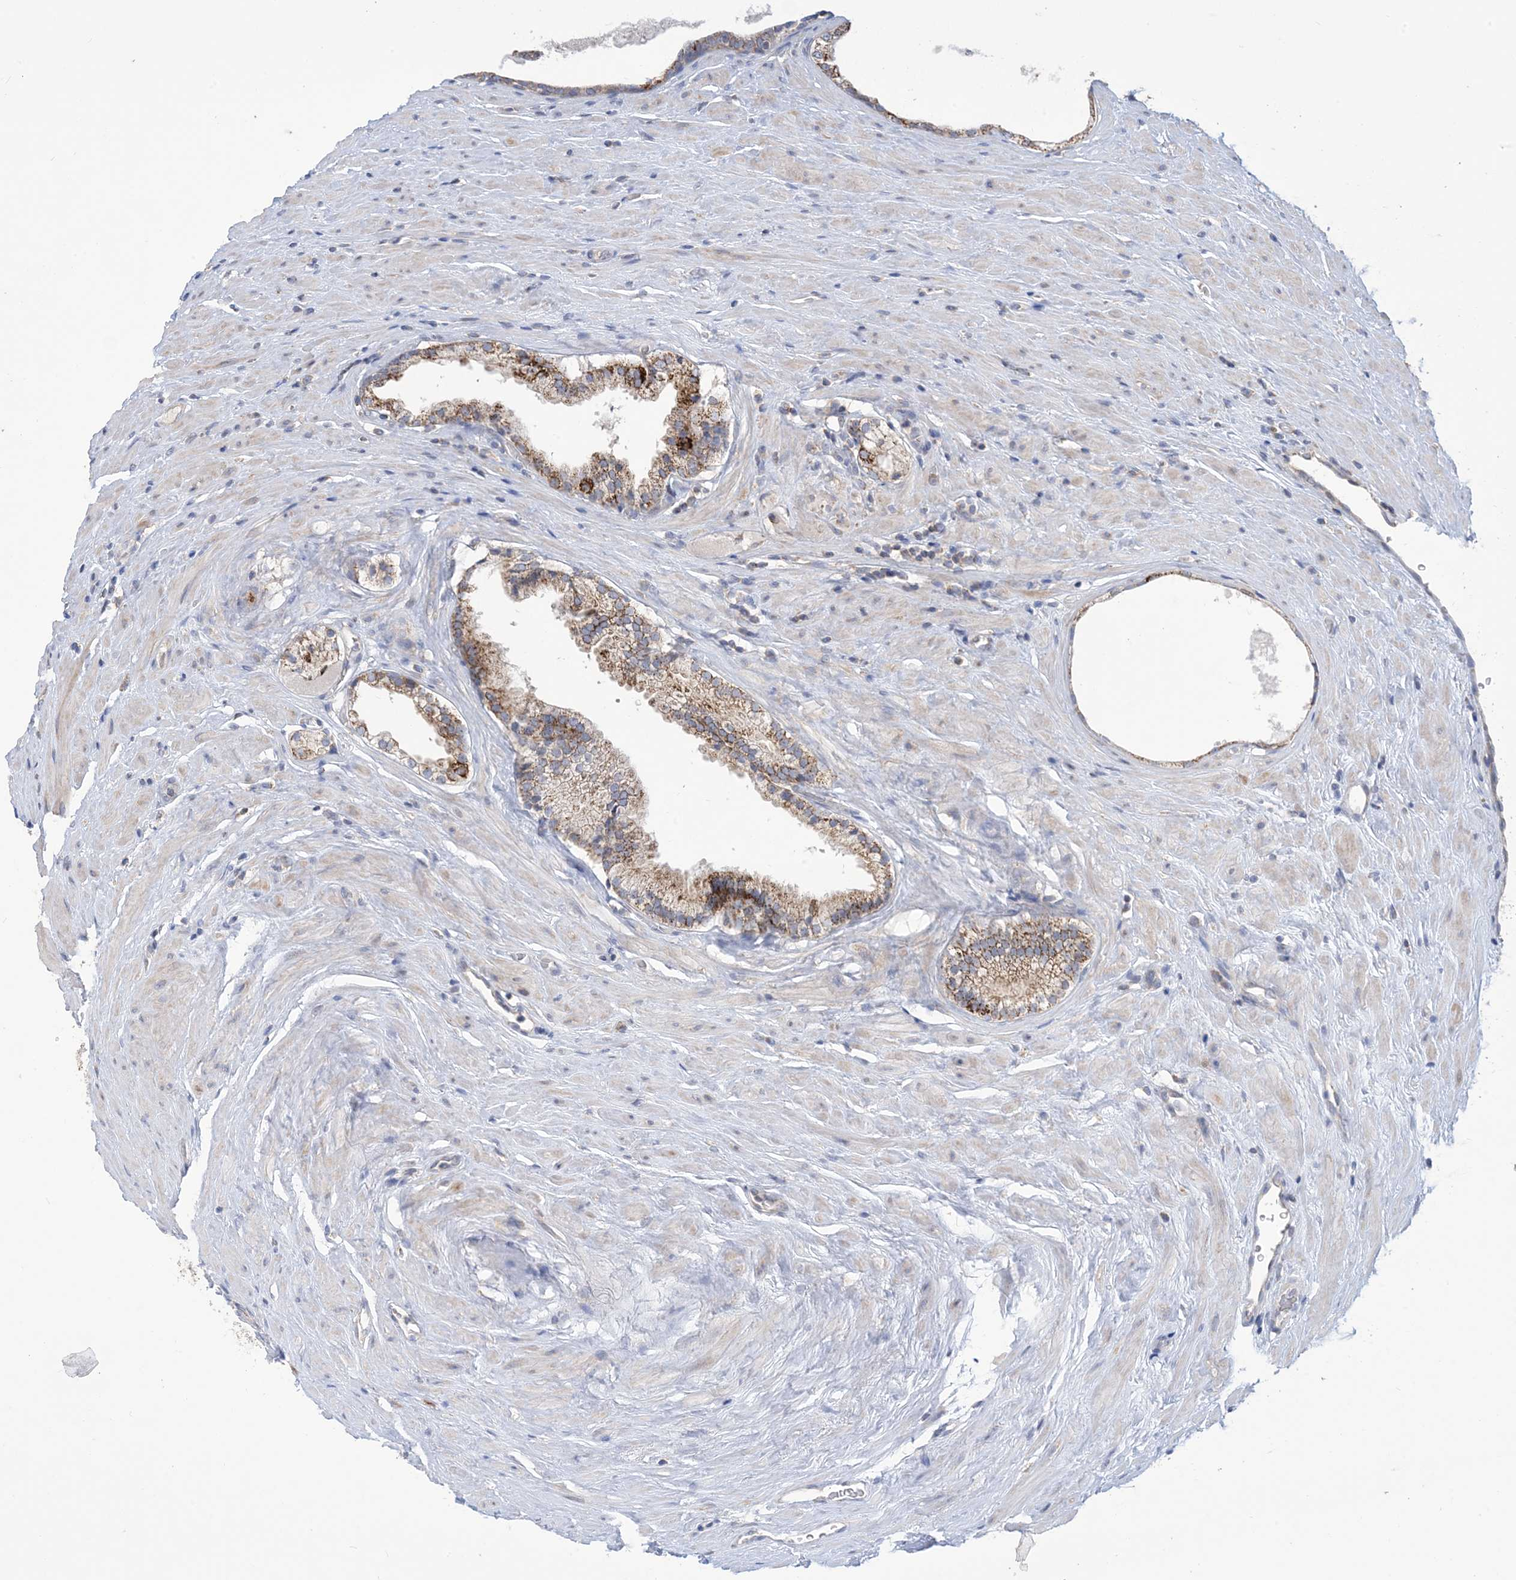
{"staining": {"intensity": "moderate", "quantity": ">75%", "location": "cytoplasmic/membranous"}, "tissue": "prostate cancer", "cell_type": "Tumor cells", "image_type": "cancer", "snomed": [{"axis": "morphology", "description": "Adenocarcinoma, High grade"}, {"axis": "topography", "description": "Prostate"}], "caption": "There is medium levels of moderate cytoplasmic/membranous staining in tumor cells of prostate high-grade adenocarcinoma, as demonstrated by immunohistochemical staining (brown color).", "gene": "CLEC16A", "patient": {"sex": "male", "age": 73}}